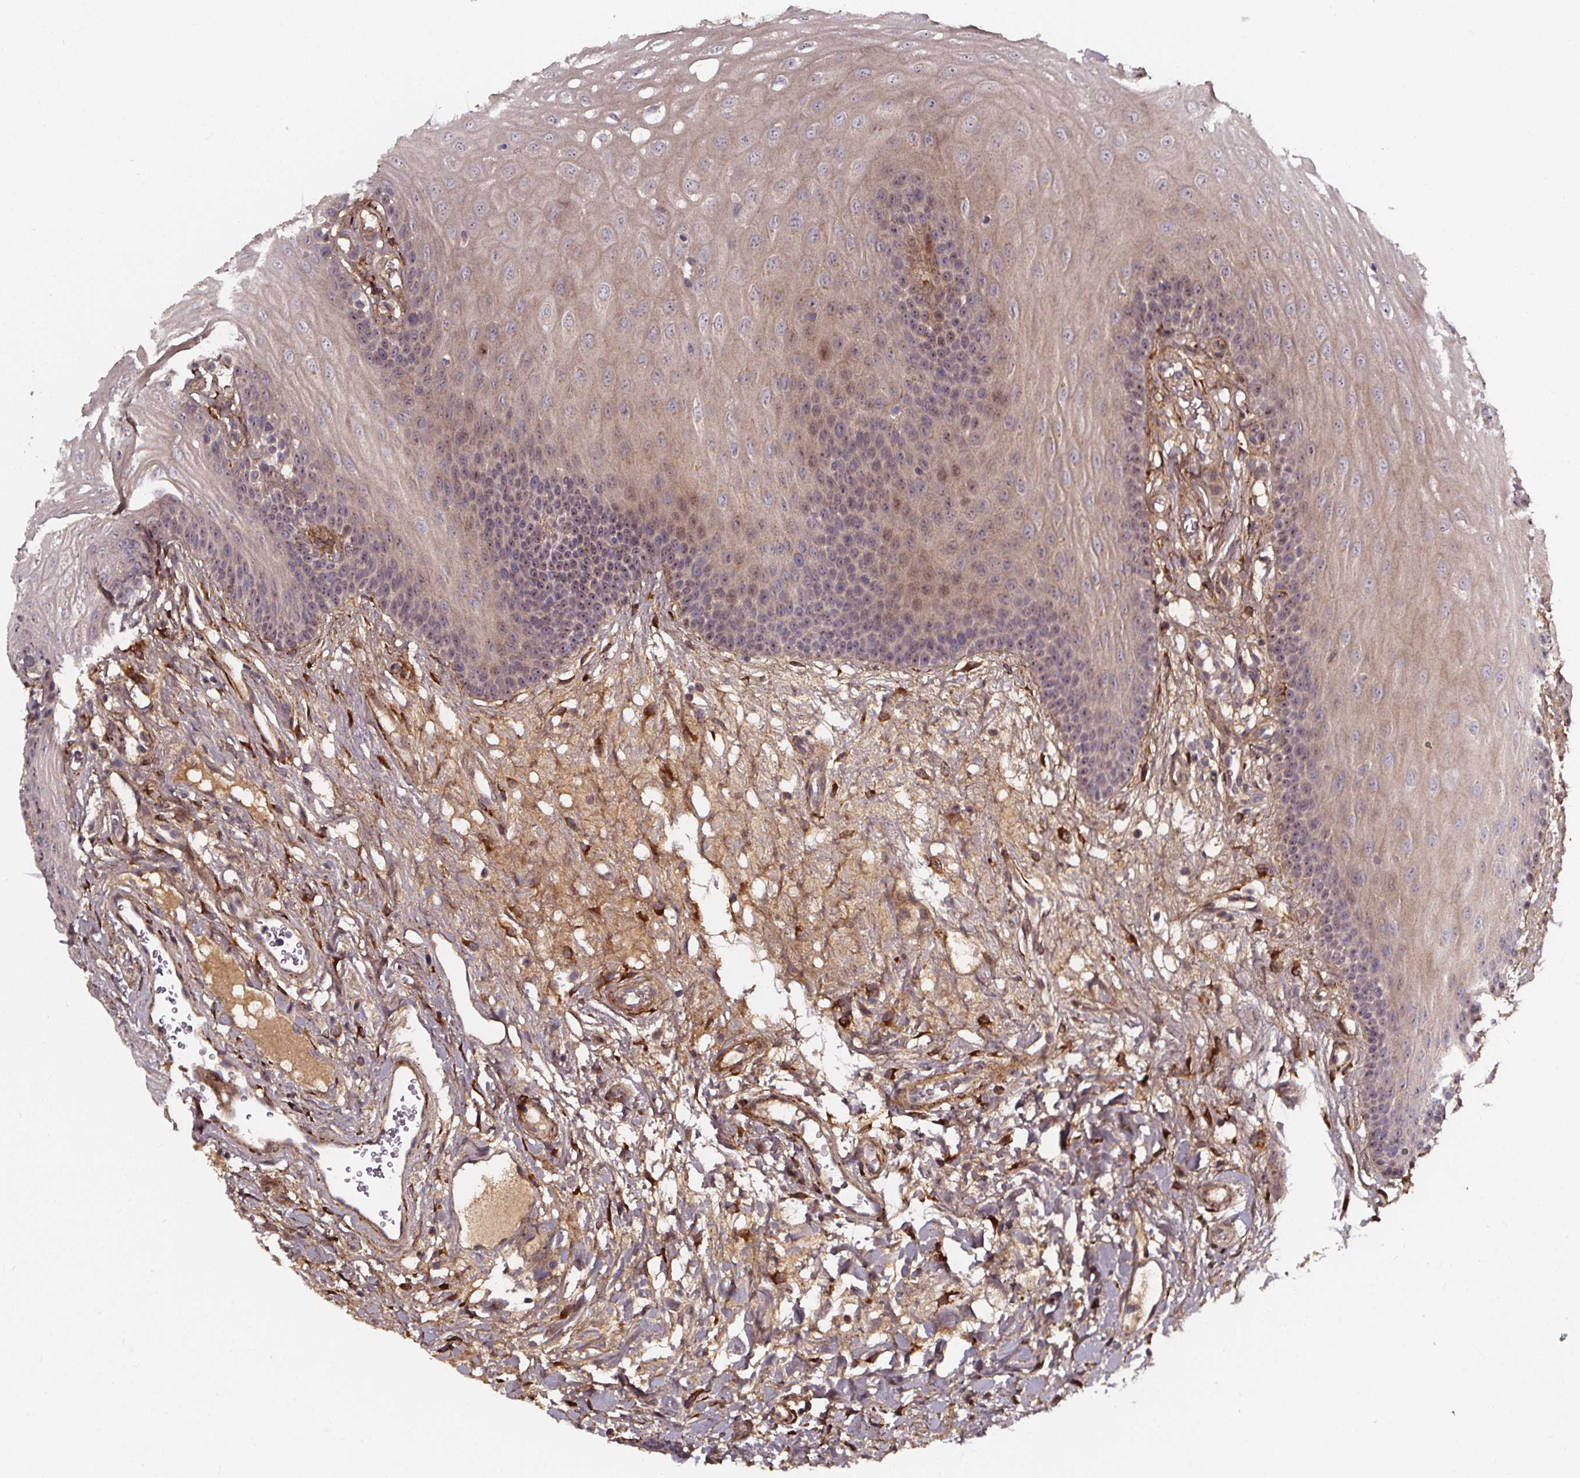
{"staining": {"intensity": "weak", "quantity": "<25%", "location": "cytoplasmic/membranous,nuclear"}, "tissue": "oral mucosa", "cell_type": "Squamous epithelial cells", "image_type": "normal", "snomed": [{"axis": "morphology", "description": "Normal tissue, NOS"}, {"axis": "morphology", "description": "Squamous cell carcinoma, NOS"}, {"axis": "topography", "description": "Oral tissue"}, {"axis": "topography", "description": "Head-Neck"}], "caption": "This is an immunohistochemistry (IHC) histopathology image of normal human oral mucosa. There is no staining in squamous epithelial cells.", "gene": "AEBP1", "patient": {"sex": "male", "age": 78}}